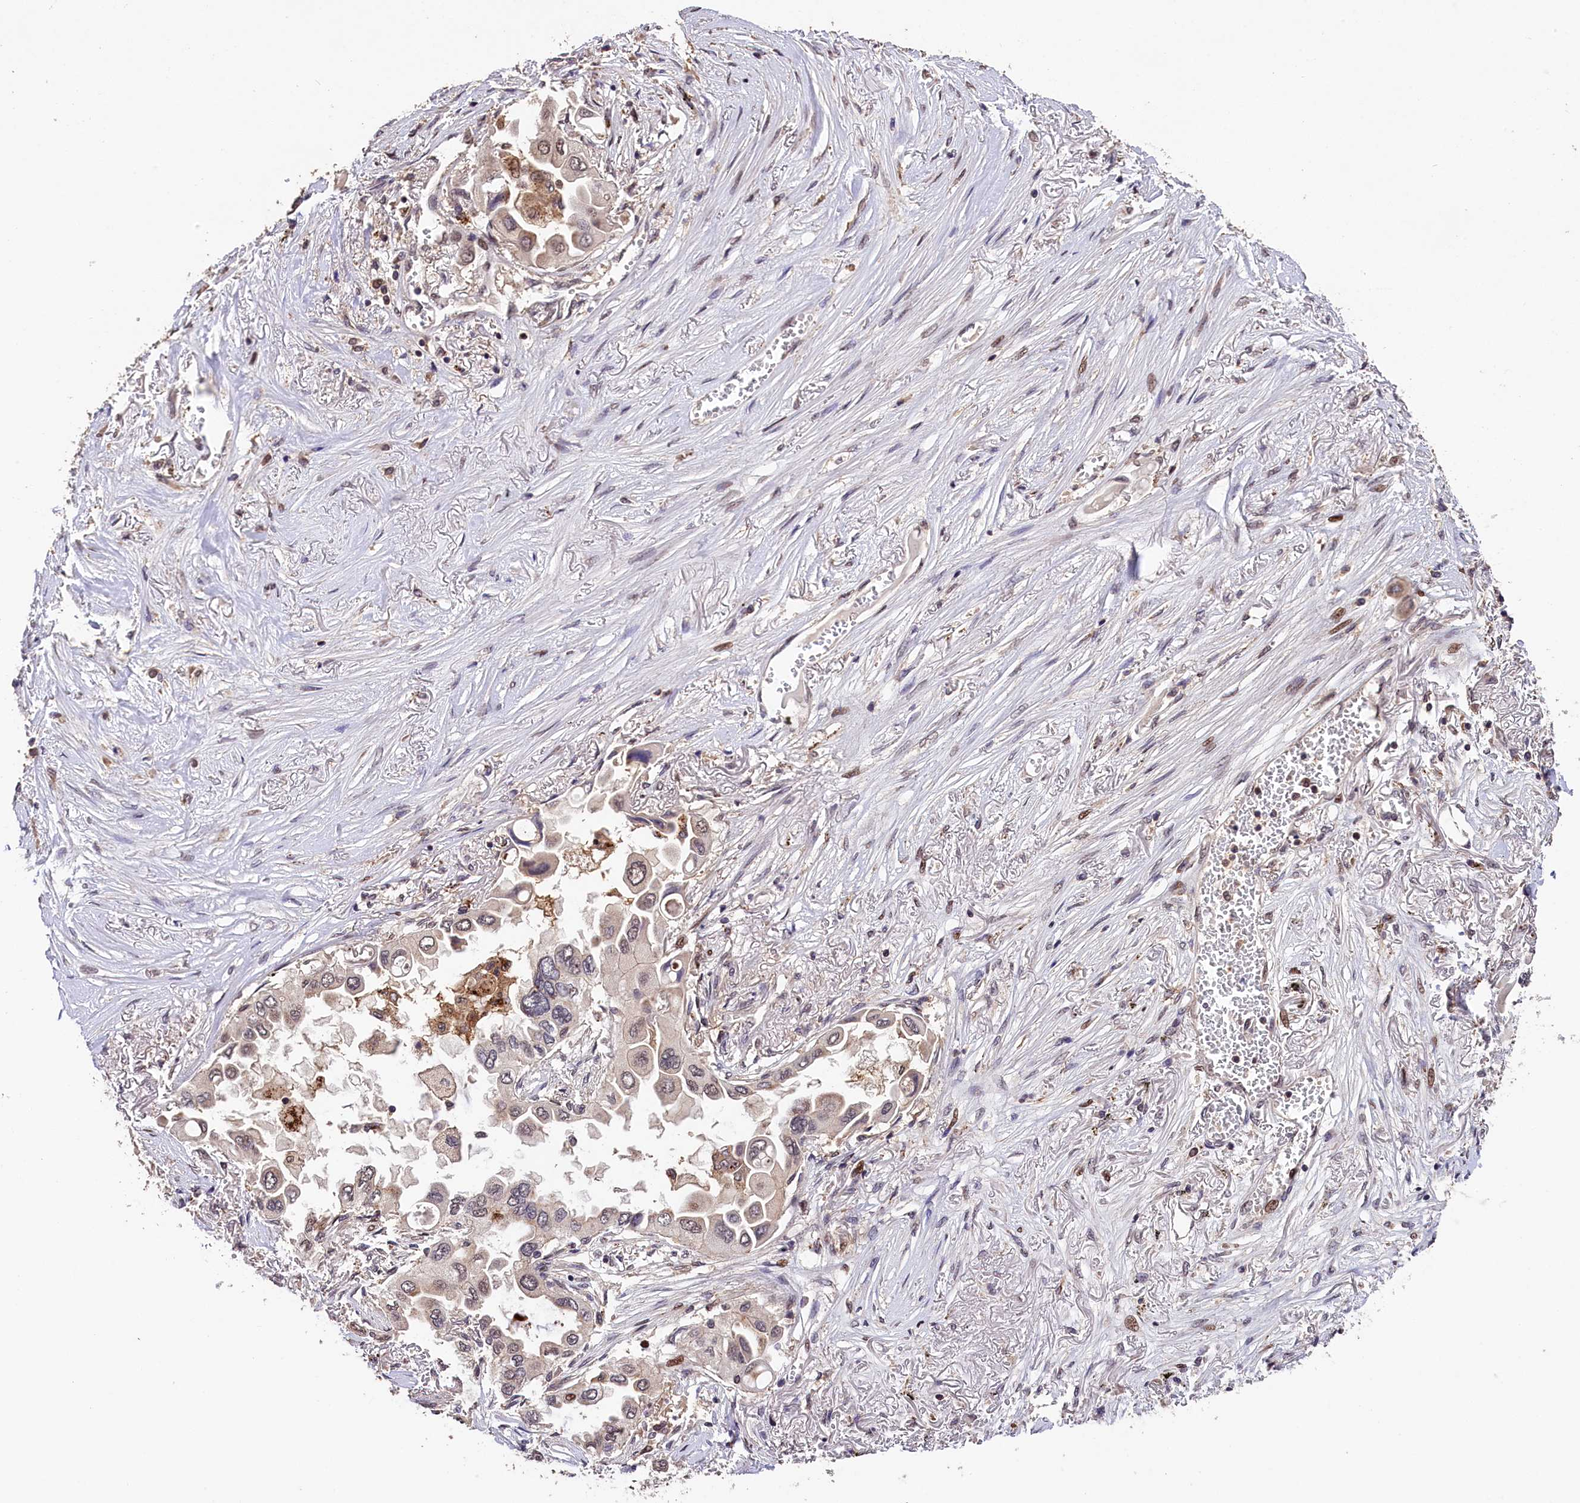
{"staining": {"intensity": "weak", "quantity": ">75%", "location": "nuclear"}, "tissue": "lung cancer", "cell_type": "Tumor cells", "image_type": "cancer", "snomed": [{"axis": "morphology", "description": "Adenocarcinoma, NOS"}, {"axis": "topography", "description": "Lung"}], "caption": "There is low levels of weak nuclear expression in tumor cells of lung cancer, as demonstrated by immunohistochemical staining (brown color).", "gene": "PHAF1", "patient": {"sex": "female", "age": 76}}